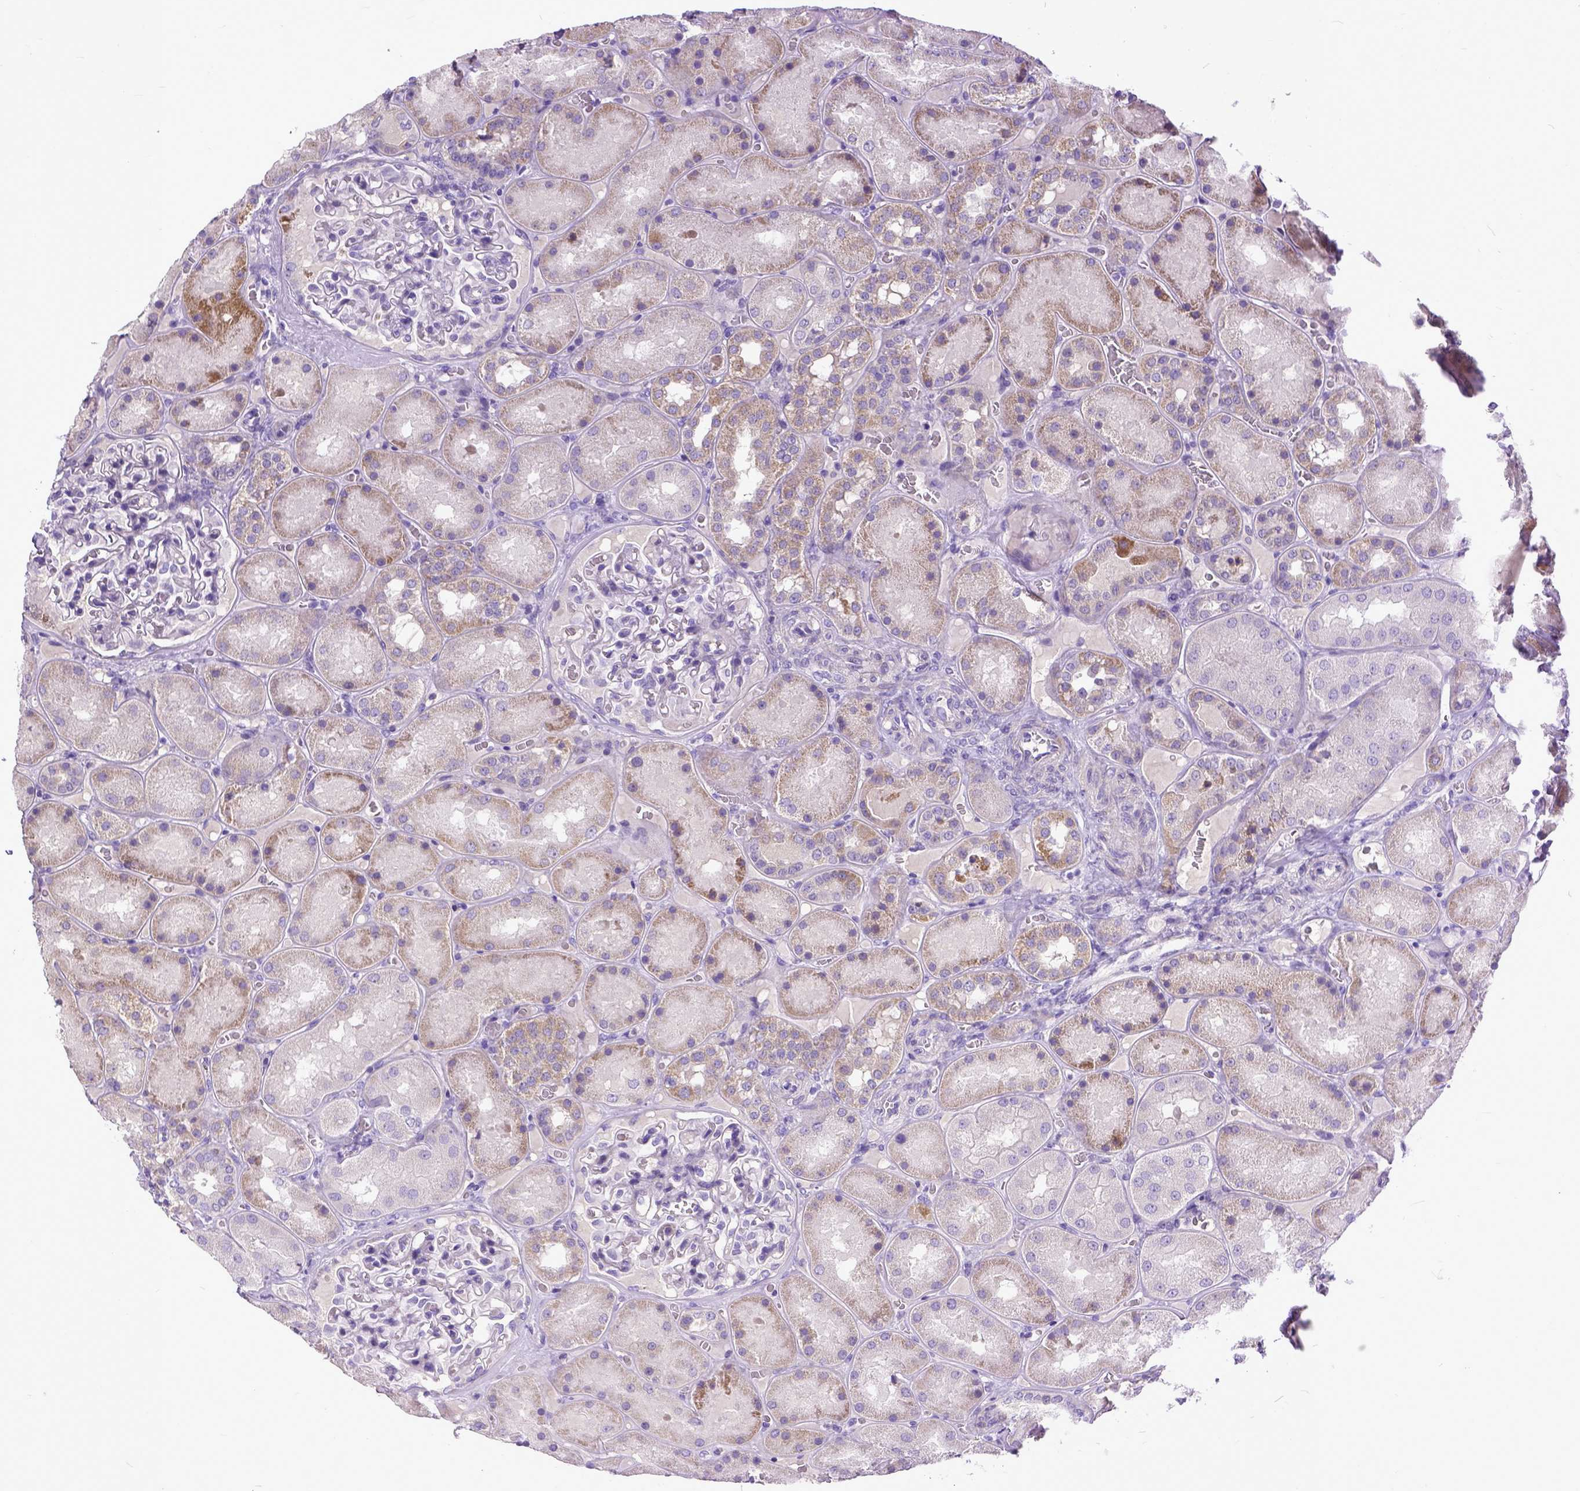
{"staining": {"intensity": "negative", "quantity": "none", "location": "none"}, "tissue": "kidney", "cell_type": "Cells in glomeruli", "image_type": "normal", "snomed": [{"axis": "morphology", "description": "Normal tissue, NOS"}, {"axis": "topography", "description": "Kidney"}], "caption": "DAB immunohistochemical staining of normal kidney exhibits no significant expression in cells in glomeruli.", "gene": "PLK5", "patient": {"sex": "male", "age": 73}}